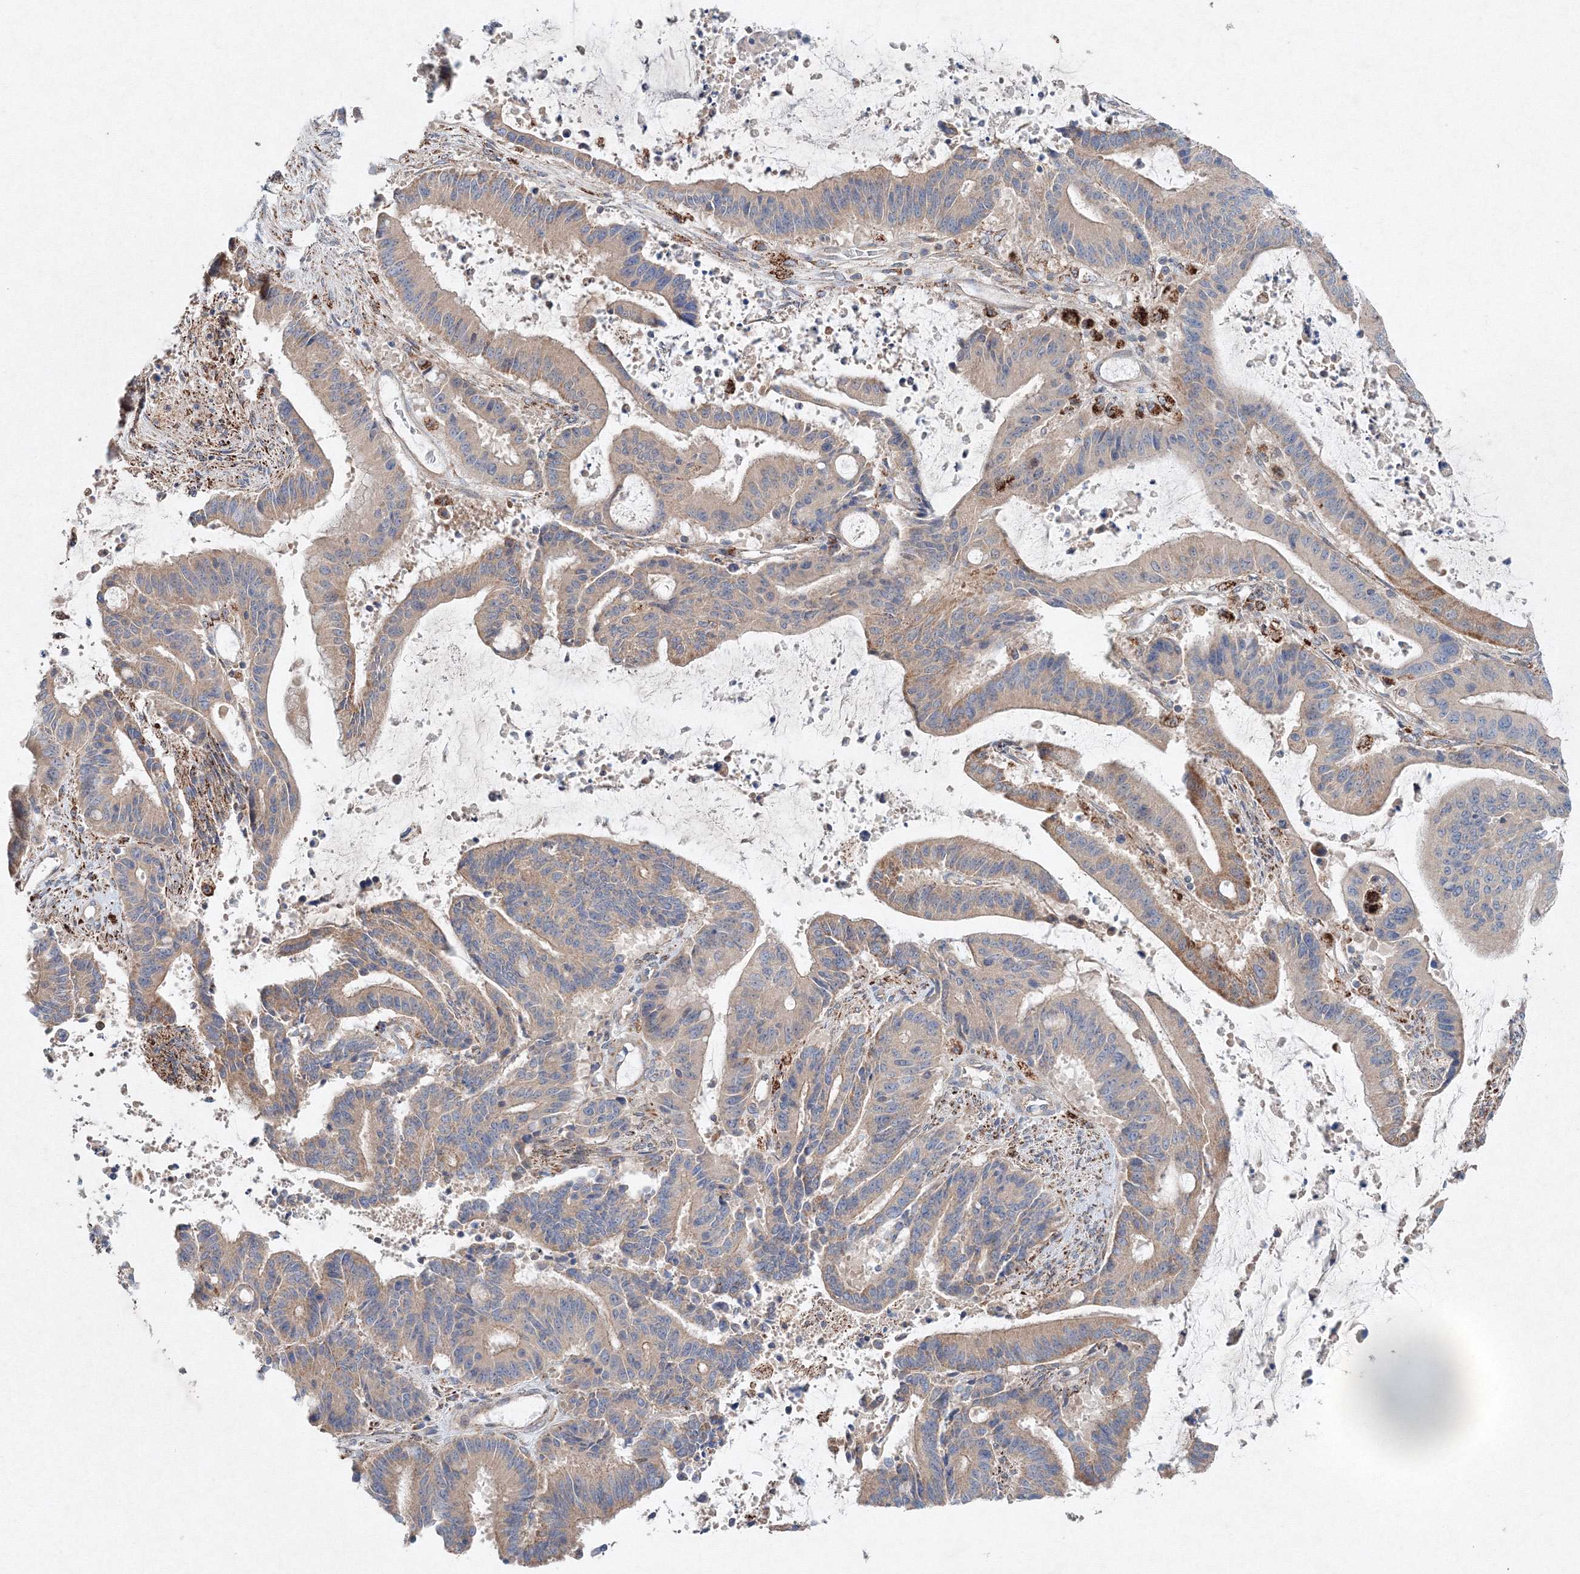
{"staining": {"intensity": "moderate", "quantity": "<25%", "location": "cytoplasmic/membranous"}, "tissue": "liver cancer", "cell_type": "Tumor cells", "image_type": "cancer", "snomed": [{"axis": "morphology", "description": "Normal tissue, NOS"}, {"axis": "morphology", "description": "Cholangiocarcinoma"}, {"axis": "topography", "description": "Liver"}, {"axis": "topography", "description": "Peripheral nerve tissue"}], "caption": "A brown stain highlights moderate cytoplasmic/membranous expression of a protein in human cholangiocarcinoma (liver) tumor cells.", "gene": "WDR49", "patient": {"sex": "female", "age": 73}}